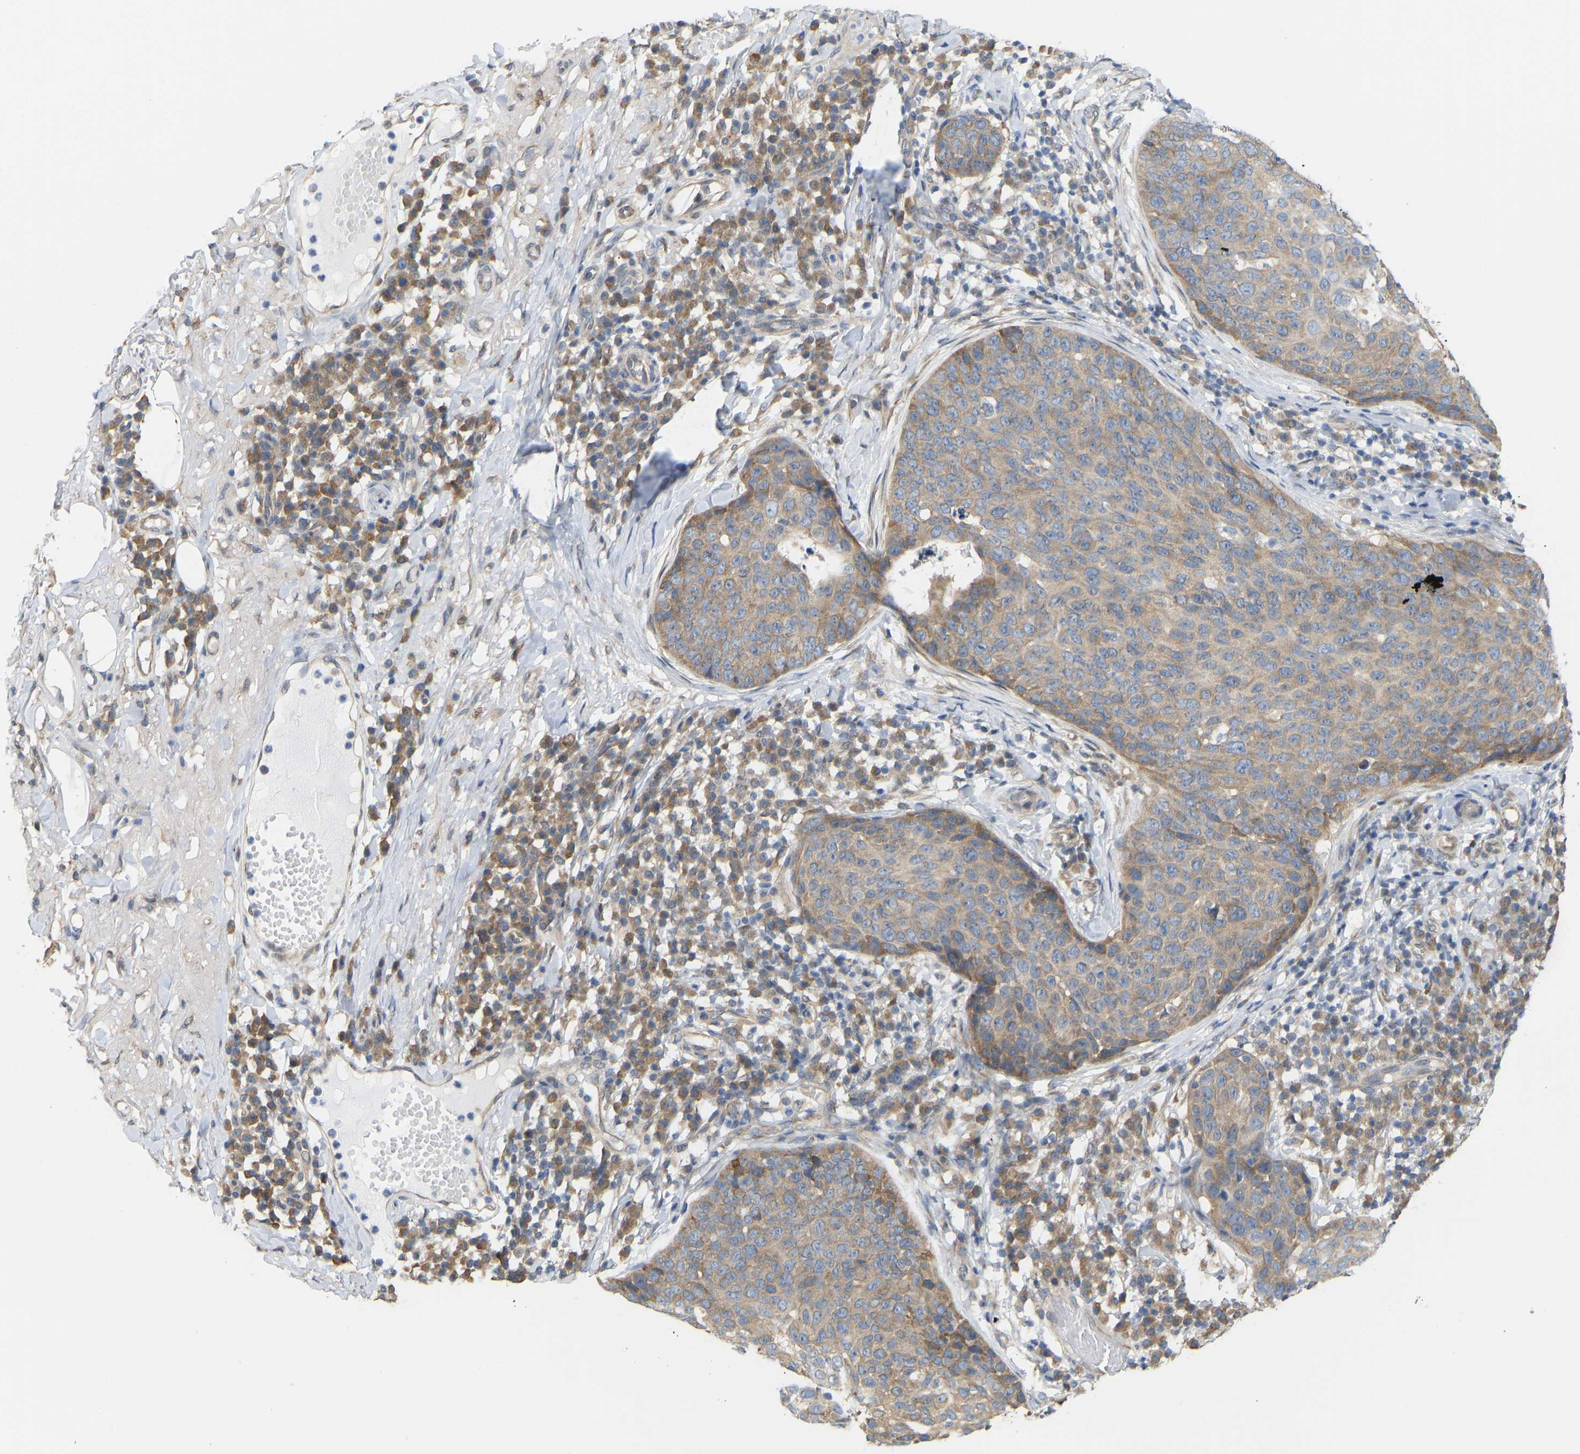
{"staining": {"intensity": "weak", "quantity": ">75%", "location": "cytoplasmic/membranous"}, "tissue": "skin cancer", "cell_type": "Tumor cells", "image_type": "cancer", "snomed": [{"axis": "morphology", "description": "Squamous cell carcinoma in situ, NOS"}, {"axis": "morphology", "description": "Squamous cell carcinoma, NOS"}, {"axis": "topography", "description": "Skin"}], "caption": "Immunohistochemistry (IHC) of human squamous cell carcinoma (skin) exhibits low levels of weak cytoplasmic/membranous positivity in approximately >75% of tumor cells.", "gene": "BEND3", "patient": {"sex": "male", "age": 93}}